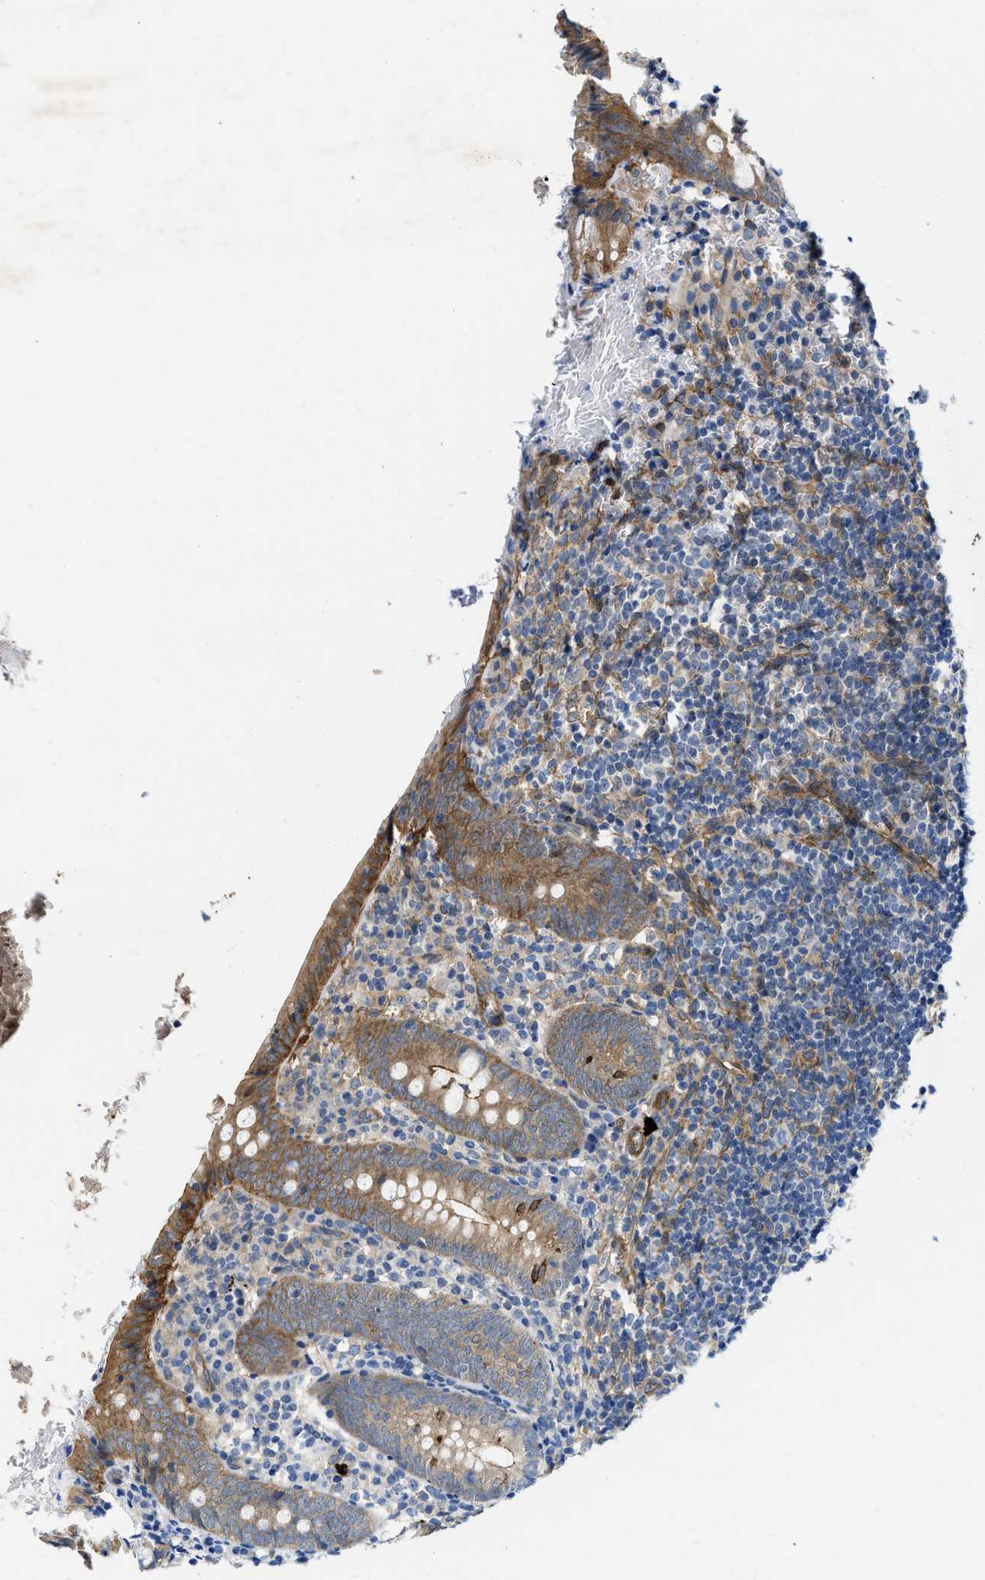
{"staining": {"intensity": "moderate", "quantity": ">75%", "location": "cytoplasmic/membranous"}, "tissue": "appendix", "cell_type": "Glandular cells", "image_type": "normal", "snomed": [{"axis": "morphology", "description": "Normal tissue, NOS"}, {"axis": "topography", "description": "Appendix"}], "caption": "This is a histology image of immunohistochemistry (IHC) staining of normal appendix, which shows moderate staining in the cytoplasmic/membranous of glandular cells.", "gene": "PDLIM5", "patient": {"sex": "female", "age": 10}}